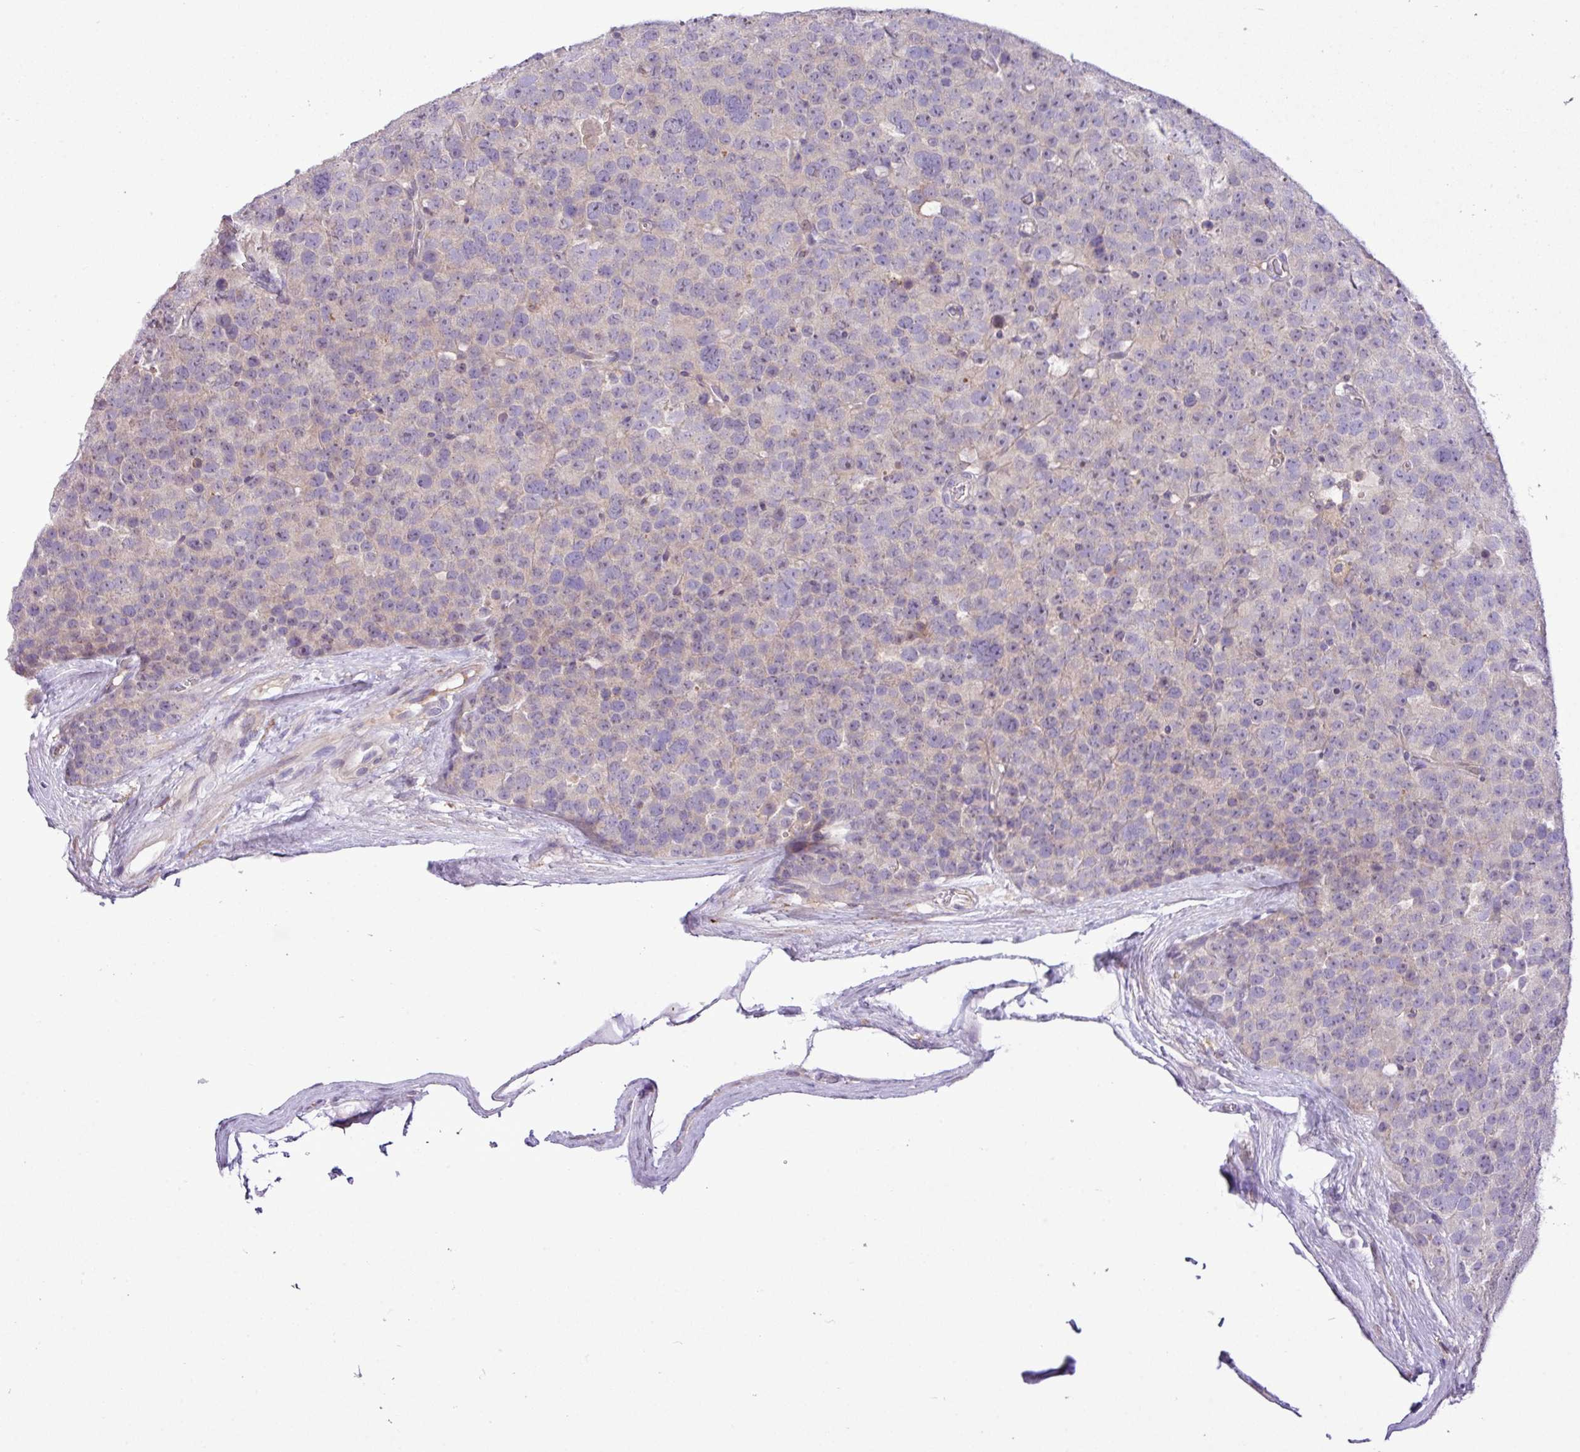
{"staining": {"intensity": "negative", "quantity": "none", "location": "none"}, "tissue": "testis cancer", "cell_type": "Tumor cells", "image_type": "cancer", "snomed": [{"axis": "morphology", "description": "Seminoma, NOS"}, {"axis": "topography", "description": "Testis"}], "caption": "Testis seminoma was stained to show a protein in brown. There is no significant staining in tumor cells. (DAB (3,3'-diaminobenzidine) immunohistochemistry with hematoxylin counter stain).", "gene": "RPP25L", "patient": {"sex": "male", "age": 71}}